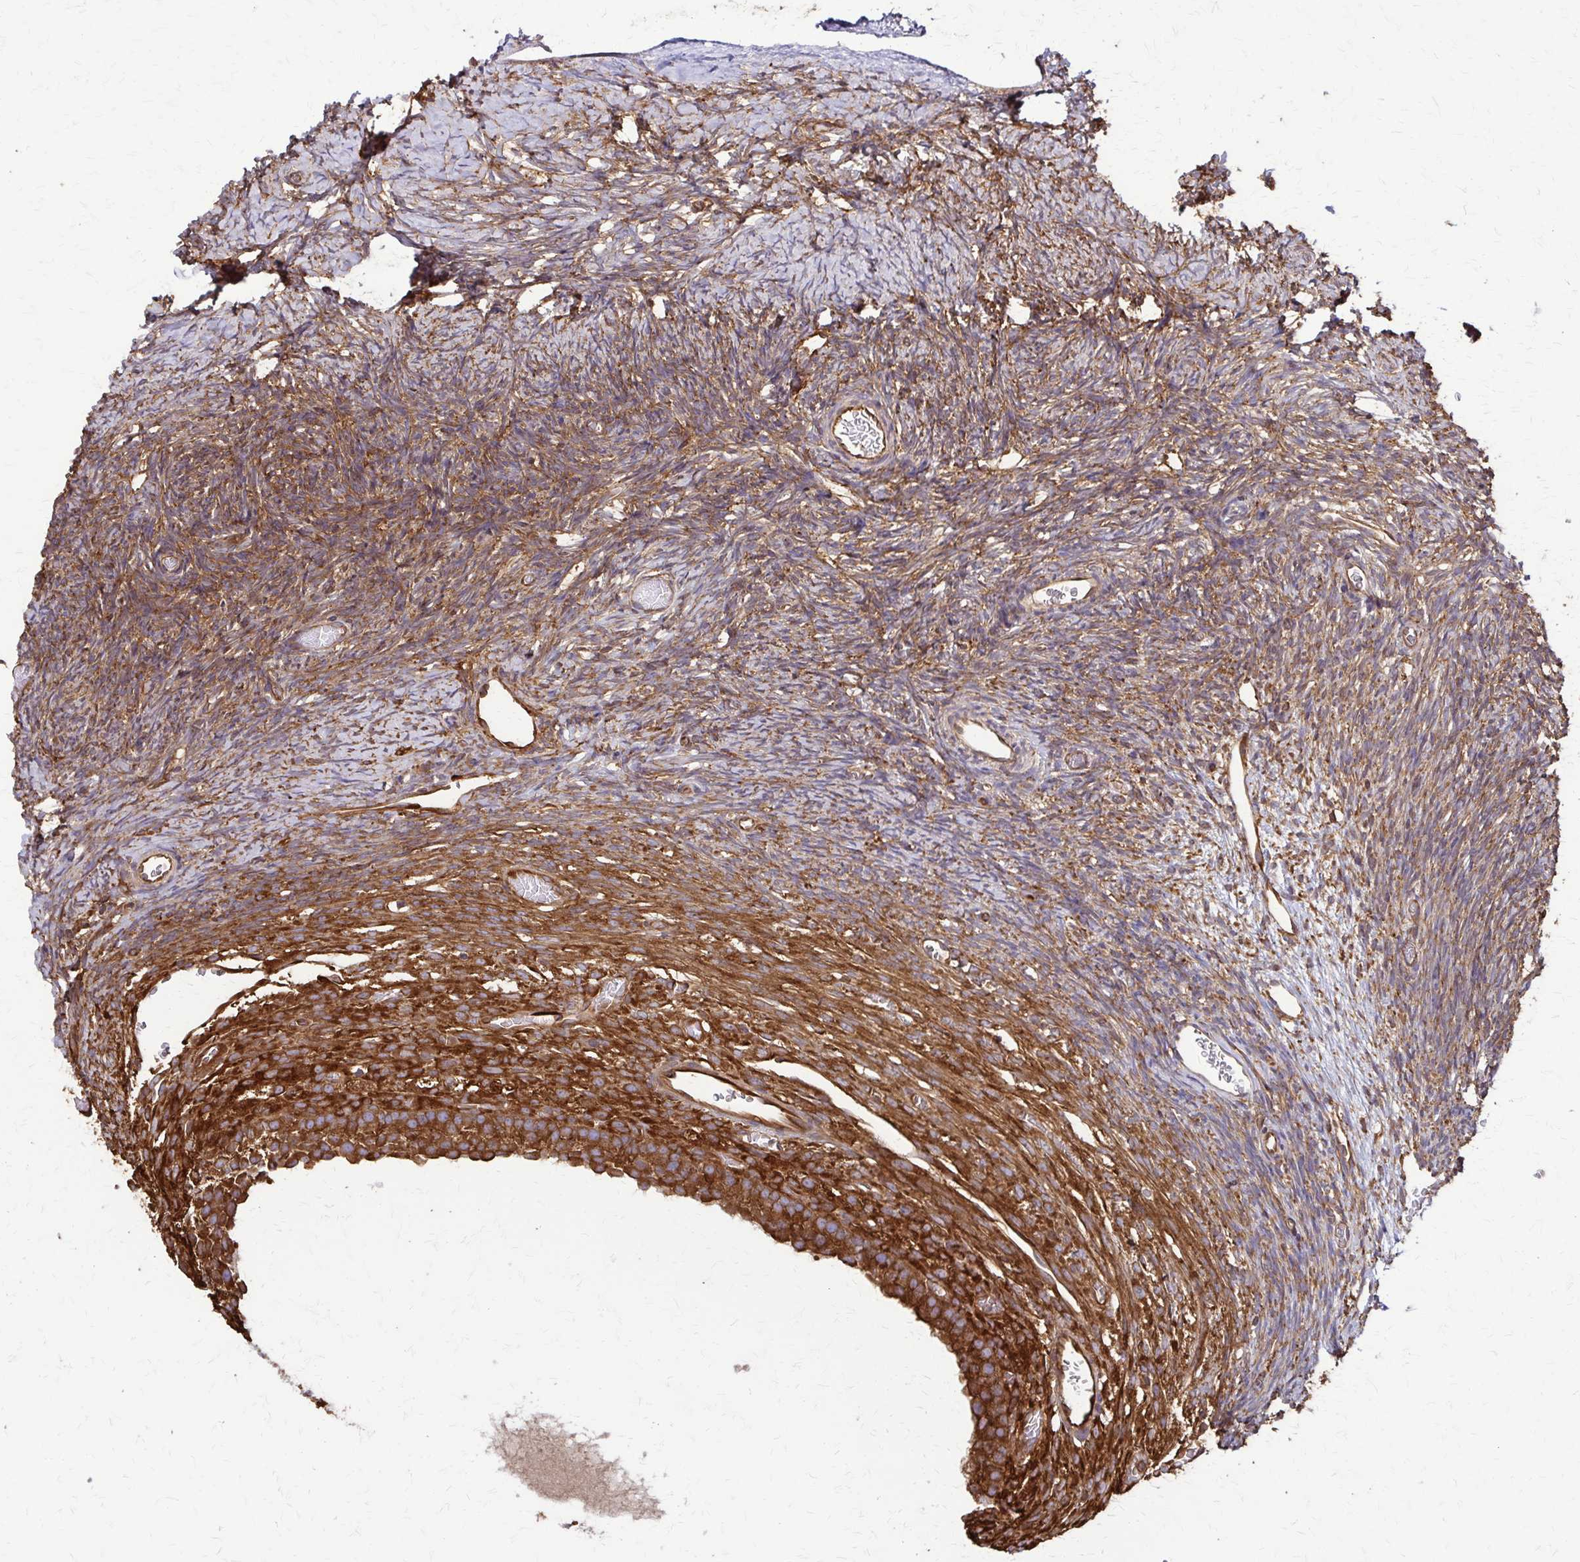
{"staining": {"intensity": "strong", "quantity": ">75%", "location": "cytoplasmic/membranous"}, "tissue": "ovary", "cell_type": "Follicle cells", "image_type": "normal", "snomed": [{"axis": "morphology", "description": "Normal tissue, NOS"}, {"axis": "topography", "description": "Ovary"}], "caption": "Protein staining of benign ovary reveals strong cytoplasmic/membranous positivity in about >75% of follicle cells. (DAB (3,3'-diaminobenzidine) = brown stain, brightfield microscopy at high magnification).", "gene": "EEF2", "patient": {"sex": "female", "age": 39}}